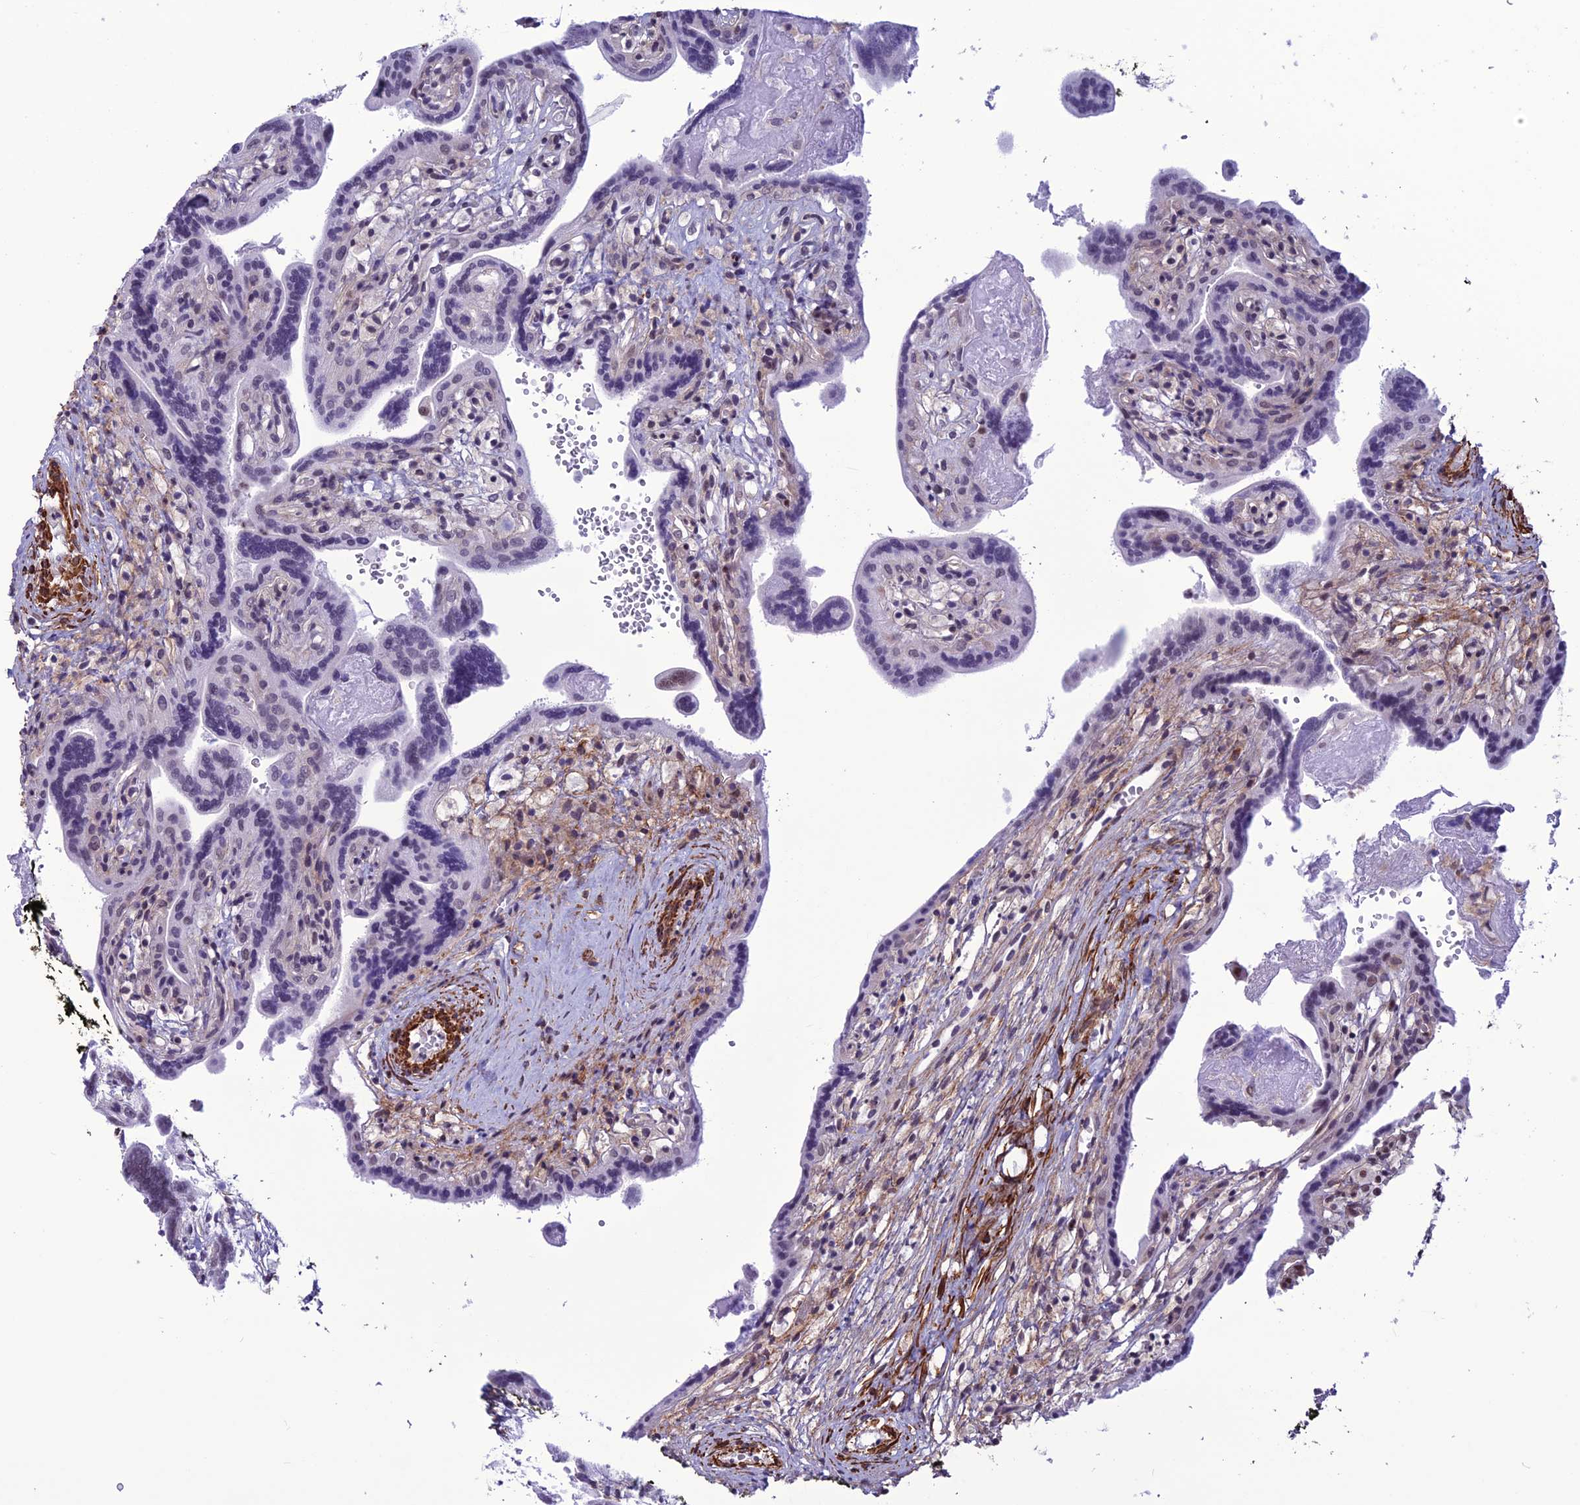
{"staining": {"intensity": "strong", "quantity": "25%-75%", "location": "nuclear"}, "tissue": "placenta", "cell_type": "Trophoblastic cells", "image_type": "normal", "snomed": [{"axis": "morphology", "description": "Normal tissue, NOS"}, {"axis": "topography", "description": "Placenta"}], "caption": "Trophoblastic cells display high levels of strong nuclear staining in approximately 25%-75% of cells in benign human placenta.", "gene": "U2AF1", "patient": {"sex": "female", "age": 37}}